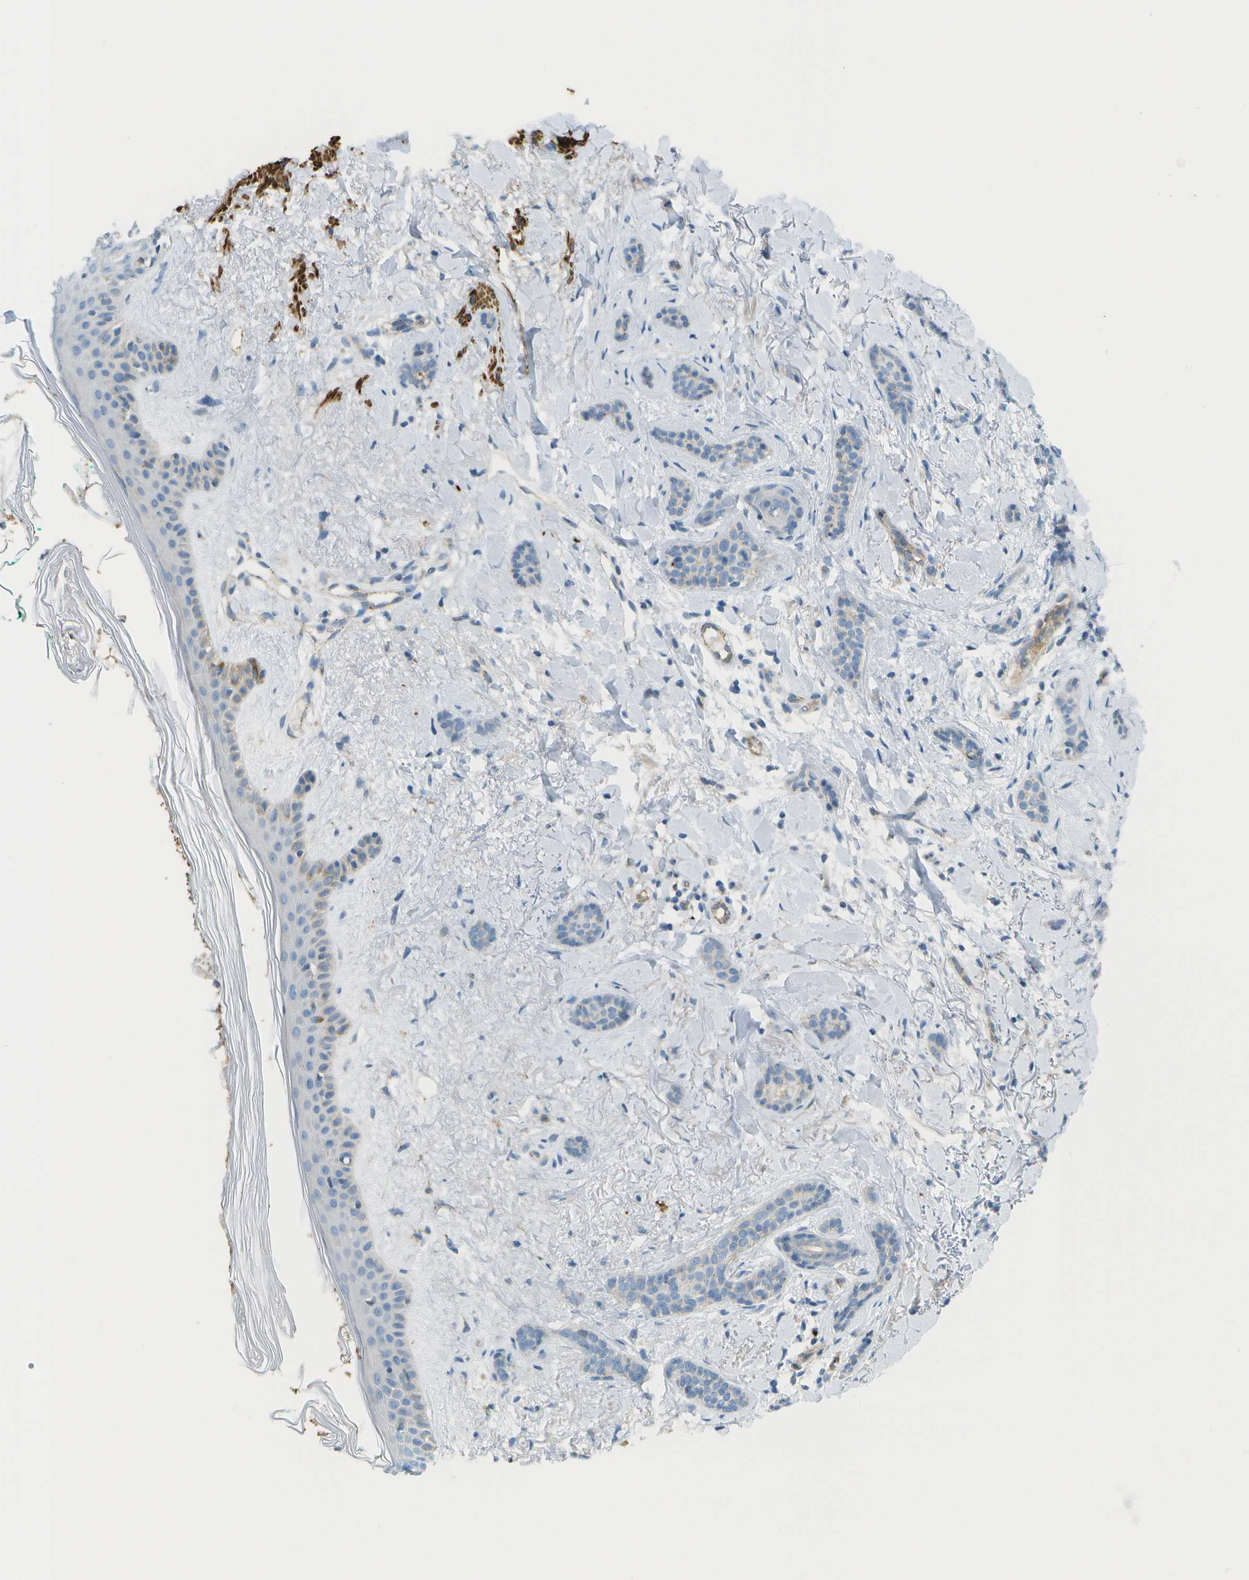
{"staining": {"intensity": "negative", "quantity": "none", "location": "none"}, "tissue": "skin cancer", "cell_type": "Tumor cells", "image_type": "cancer", "snomed": [{"axis": "morphology", "description": "Basal cell carcinoma"}, {"axis": "morphology", "description": "Adnexal tumor, benign"}, {"axis": "topography", "description": "Skin"}], "caption": "A histopathology image of human skin benign adnexal tumor is negative for staining in tumor cells.", "gene": "MYH11", "patient": {"sex": "female", "age": 42}}